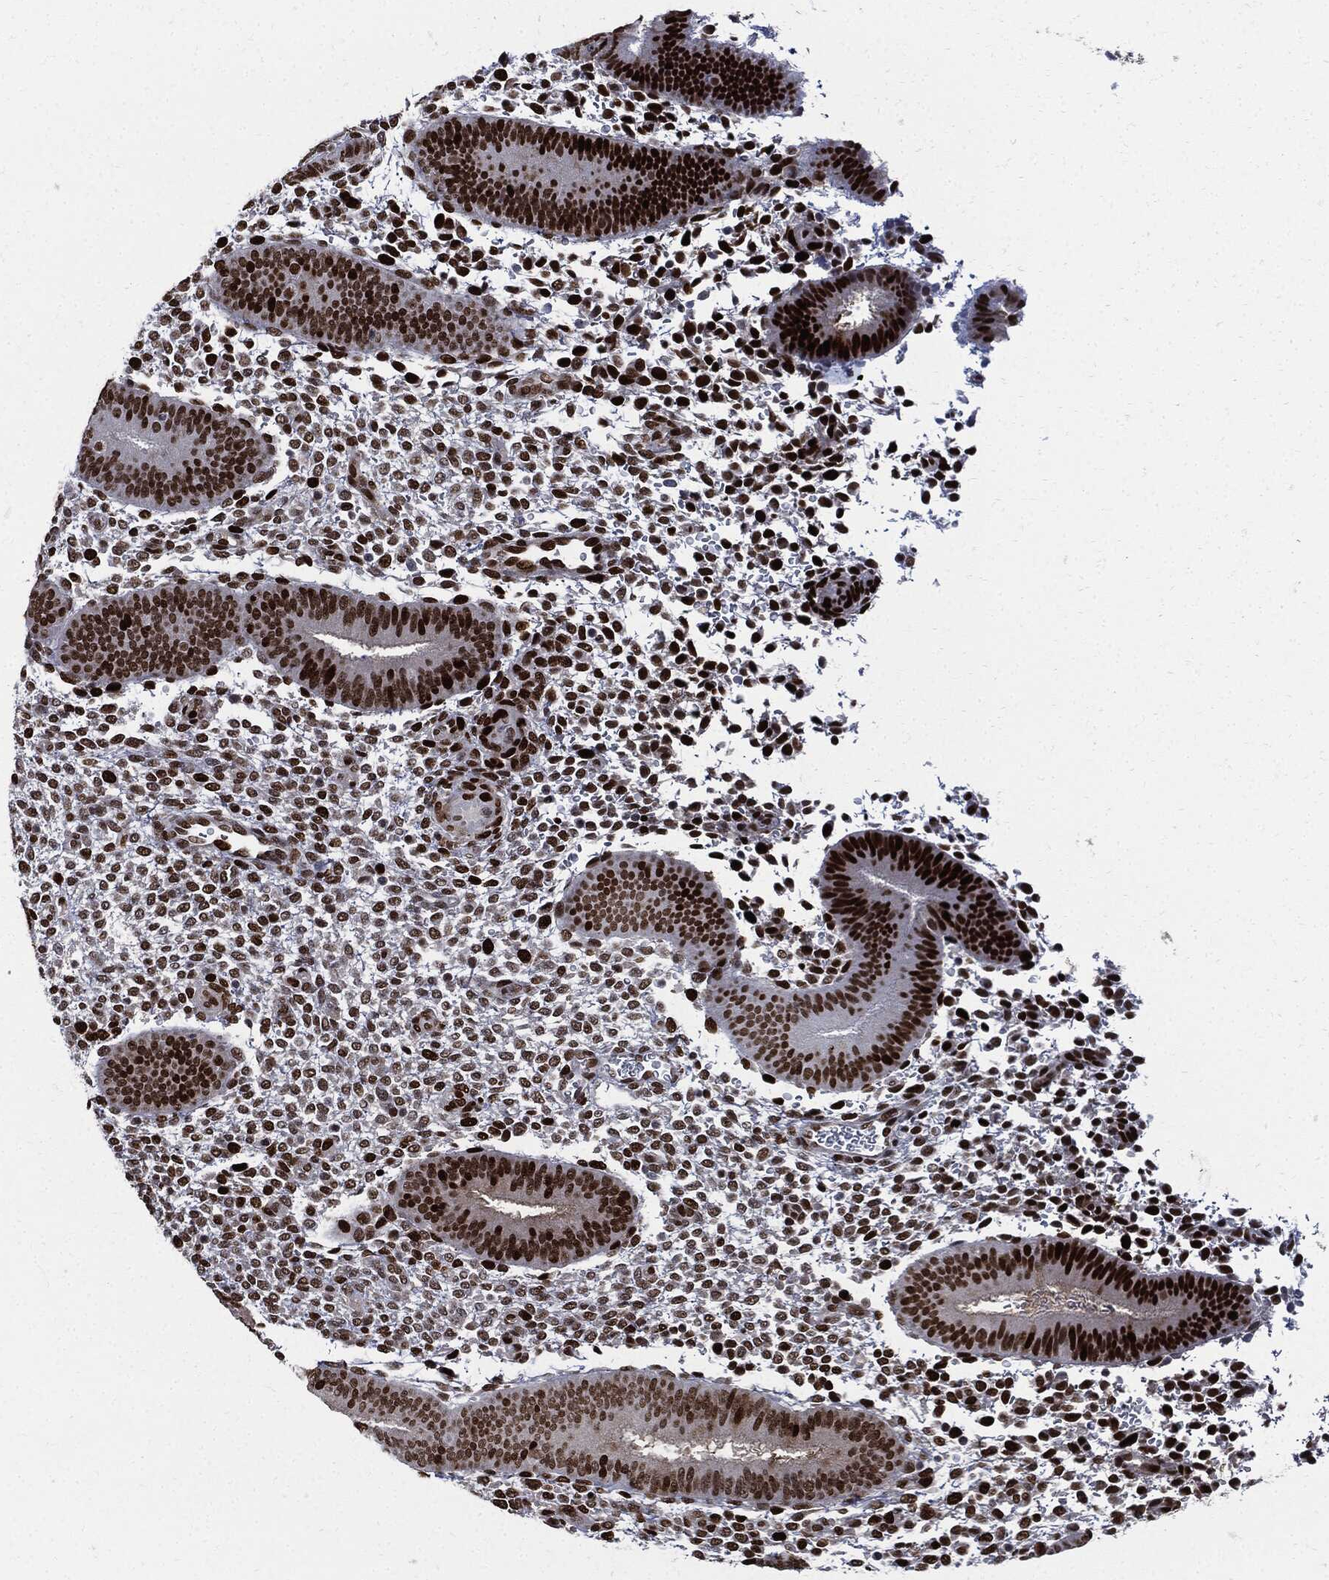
{"staining": {"intensity": "strong", "quantity": ">75%", "location": "nuclear"}, "tissue": "endometrium", "cell_type": "Cells in endometrial stroma", "image_type": "normal", "snomed": [{"axis": "morphology", "description": "Normal tissue, NOS"}, {"axis": "topography", "description": "Endometrium"}], "caption": "Brown immunohistochemical staining in normal human endometrium reveals strong nuclear expression in about >75% of cells in endometrial stroma.", "gene": "PCNA", "patient": {"sex": "female", "age": 39}}